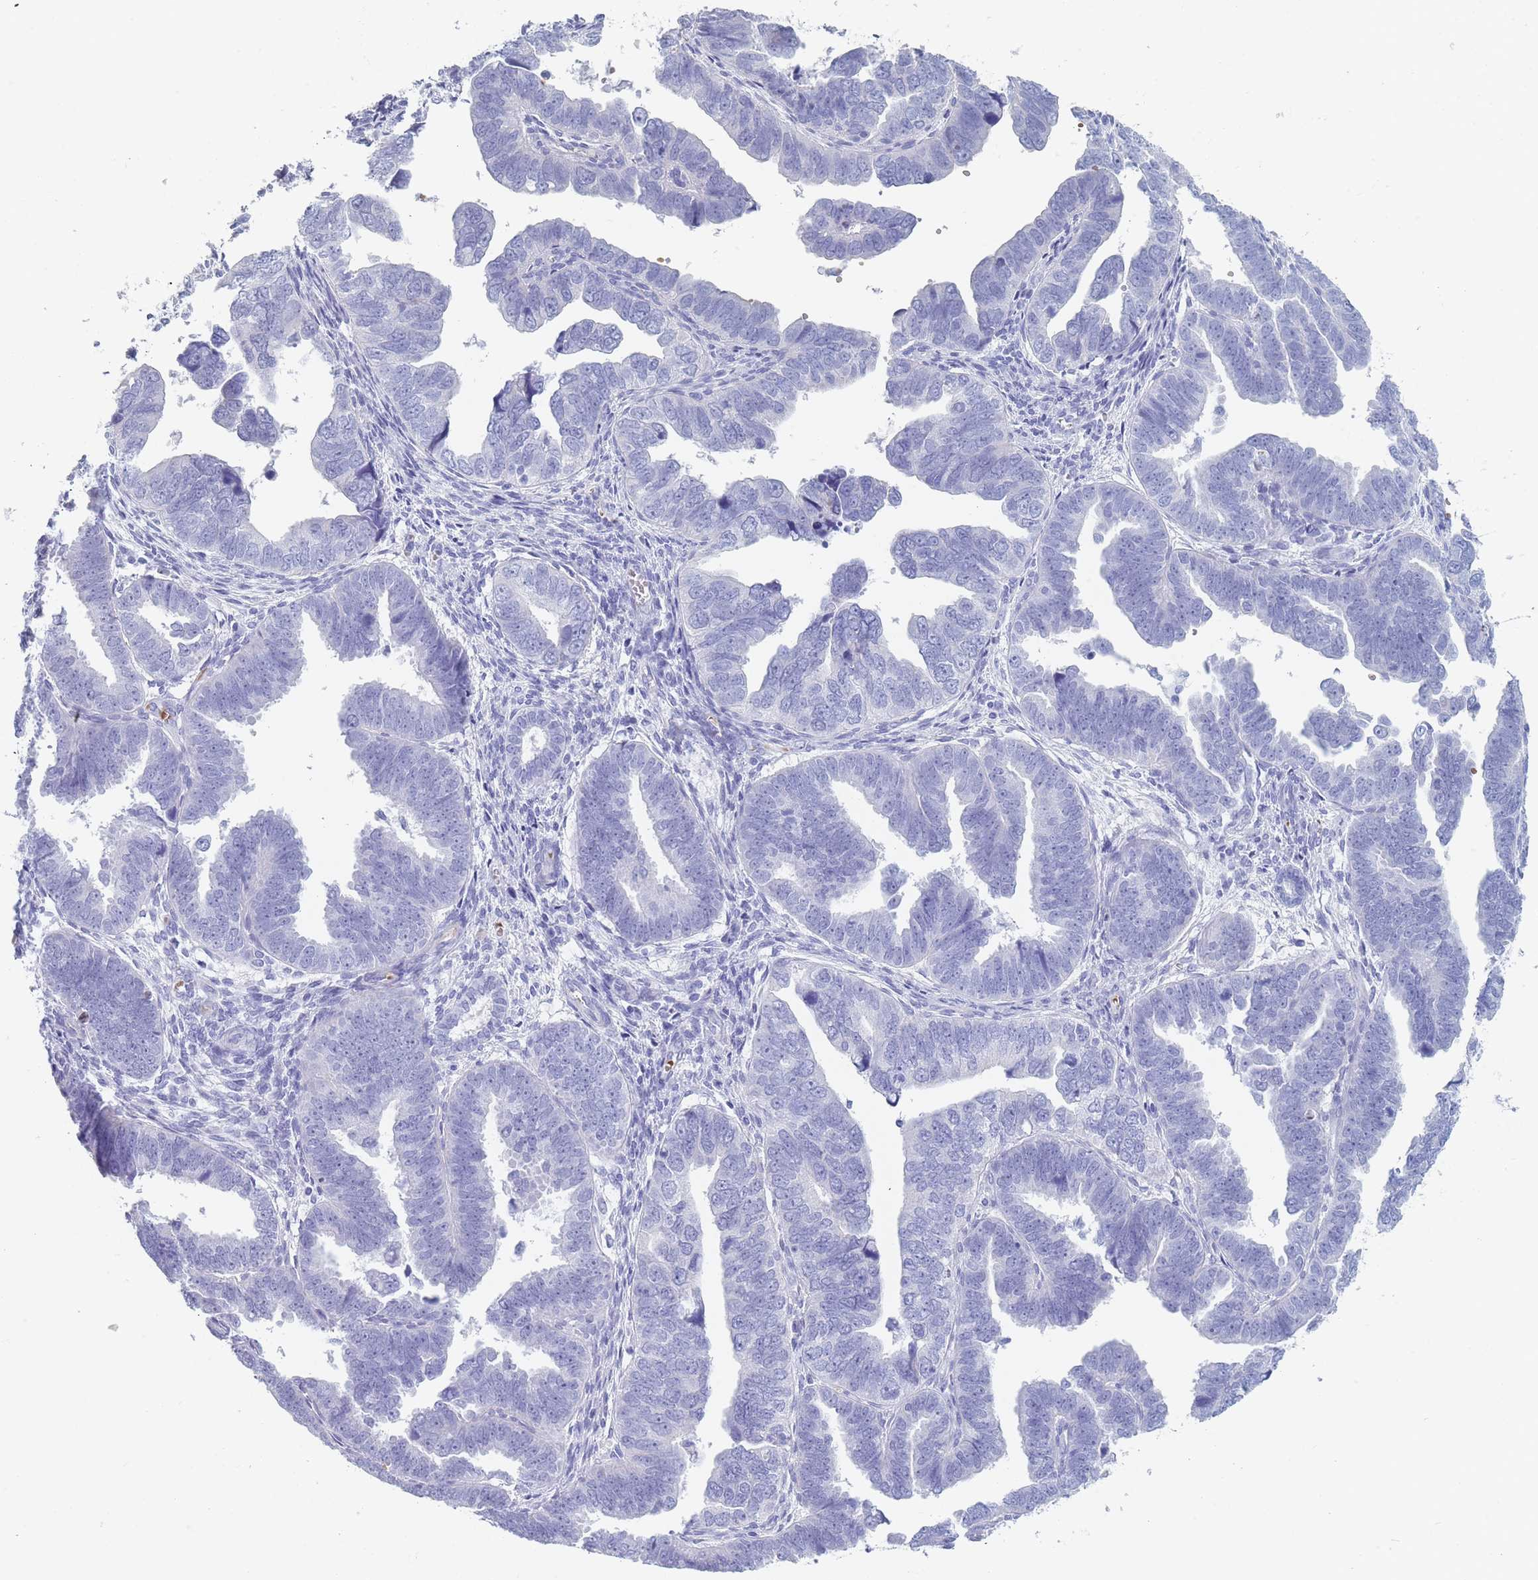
{"staining": {"intensity": "negative", "quantity": "none", "location": "none"}, "tissue": "endometrial cancer", "cell_type": "Tumor cells", "image_type": "cancer", "snomed": [{"axis": "morphology", "description": "Adenocarcinoma, NOS"}, {"axis": "topography", "description": "Endometrium"}], "caption": "The photomicrograph displays no staining of tumor cells in endometrial adenocarcinoma.", "gene": "OR5D16", "patient": {"sex": "female", "age": 75}}